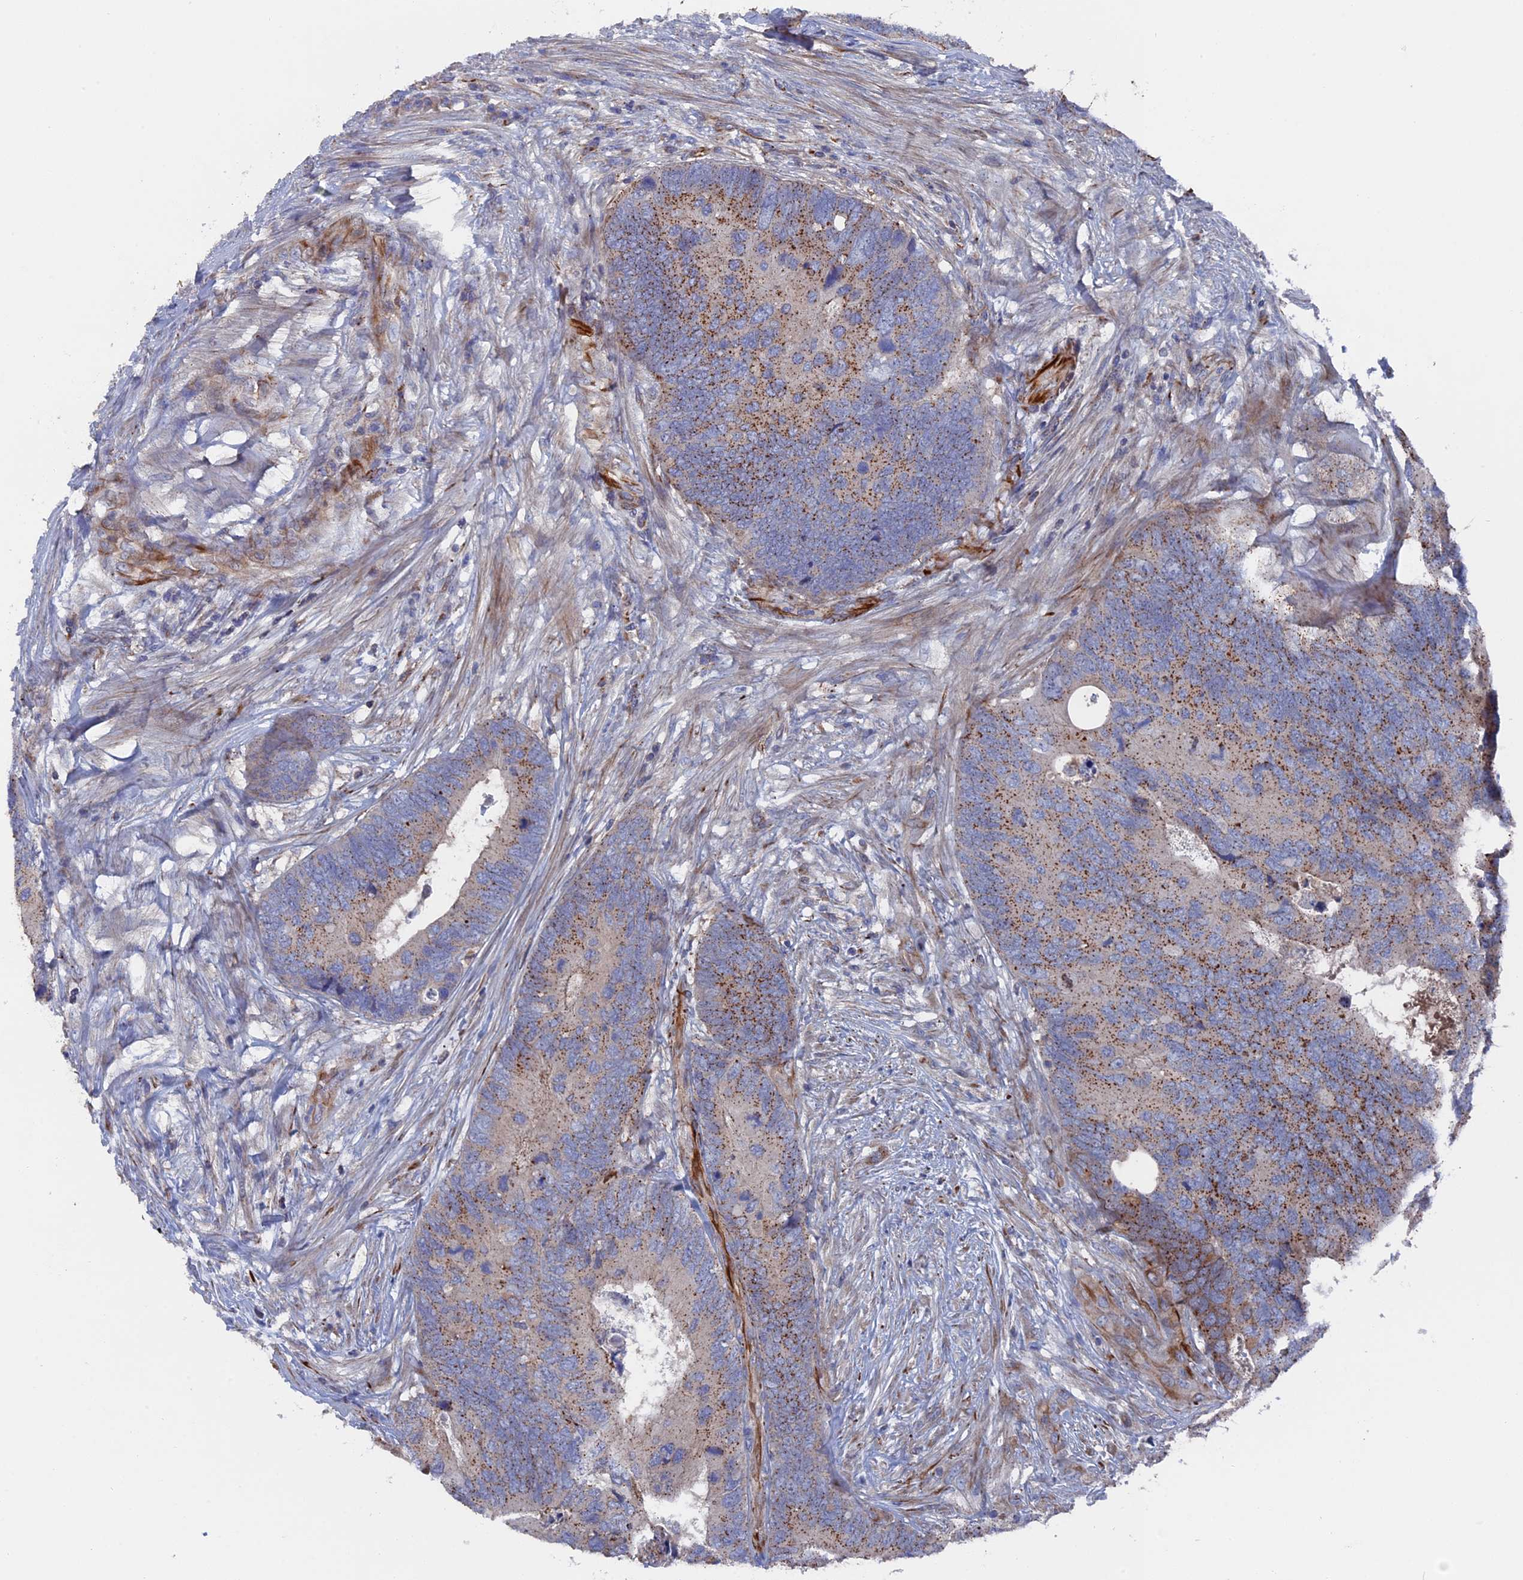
{"staining": {"intensity": "moderate", "quantity": "25%-75%", "location": "cytoplasmic/membranous"}, "tissue": "colorectal cancer", "cell_type": "Tumor cells", "image_type": "cancer", "snomed": [{"axis": "morphology", "description": "Adenocarcinoma, NOS"}, {"axis": "topography", "description": "Colon"}], "caption": "This is a micrograph of immunohistochemistry (IHC) staining of colorectal cancer, which shows moderate expression in the cytoplasmic/membranous of tumor cells.", "gene": "SMG9", "patient": {"sex": "female", "age": 67}}